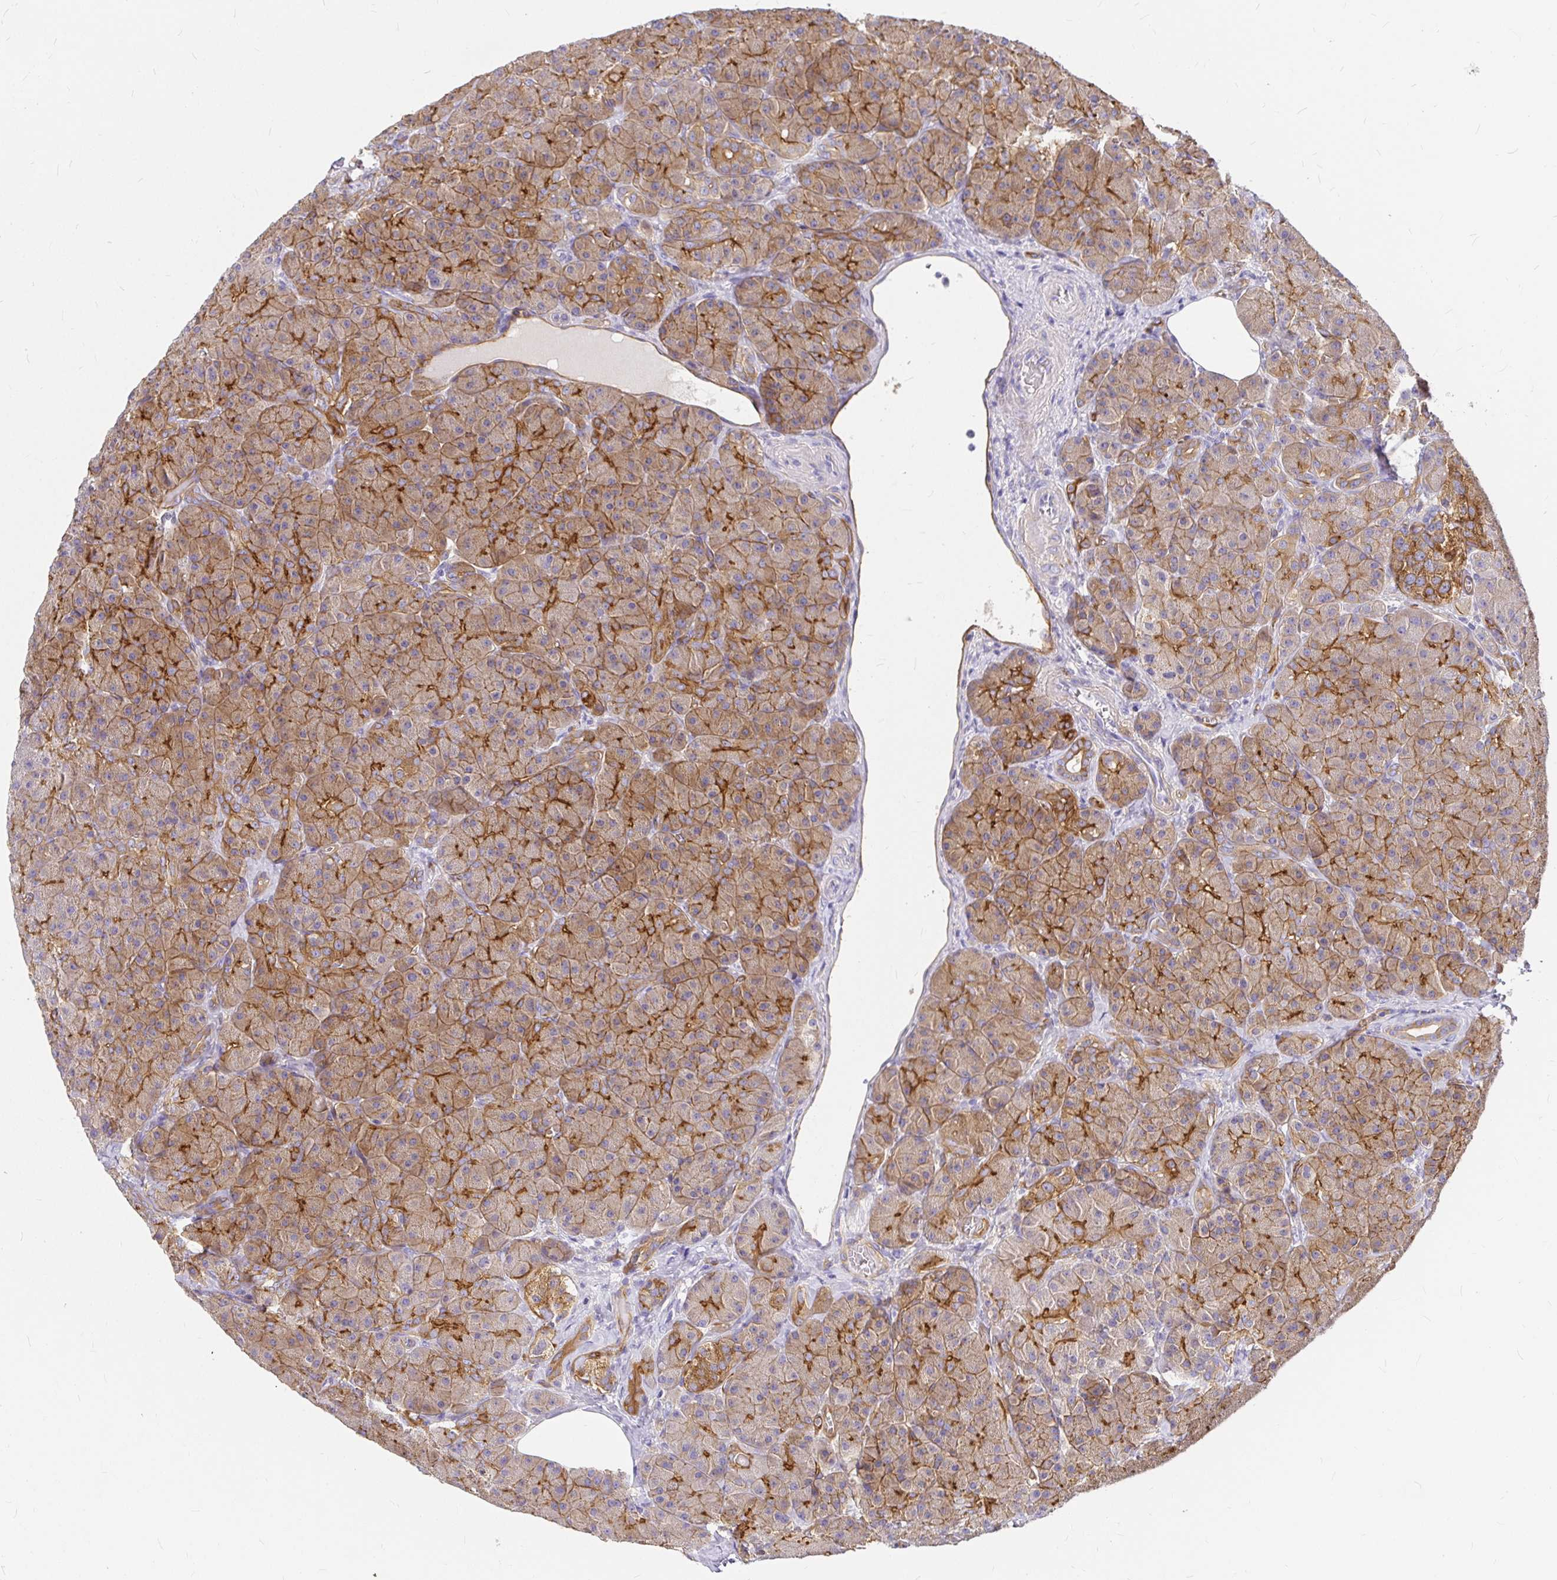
{"staining": {"intensity": "moderate", "quantity": ">75%", "location": "cytoplasmic/membranous"}, "tissue": "pancreas", "cell_type": "Exocrine glandular cells", "image_type": "normal", "snomed": [{"axis": "morphology", "description": "Normal tissue, NOS"}, {"axis": "topography", "description": "Pancreas"}], "caption": "Exocrine glandular cells display medium levels of moderate cytoplasmic/membranous staining in approximately >75% of cells in unremarkable pancreas. The protein is stained brown, and the nuclei are stained in blue (DAB (3,3'-diaminobenzidine) IHC with brightfield microscopy, high magnification).", "gene": "MYO1B", "patient": {"sex": "male", "age": 57}}